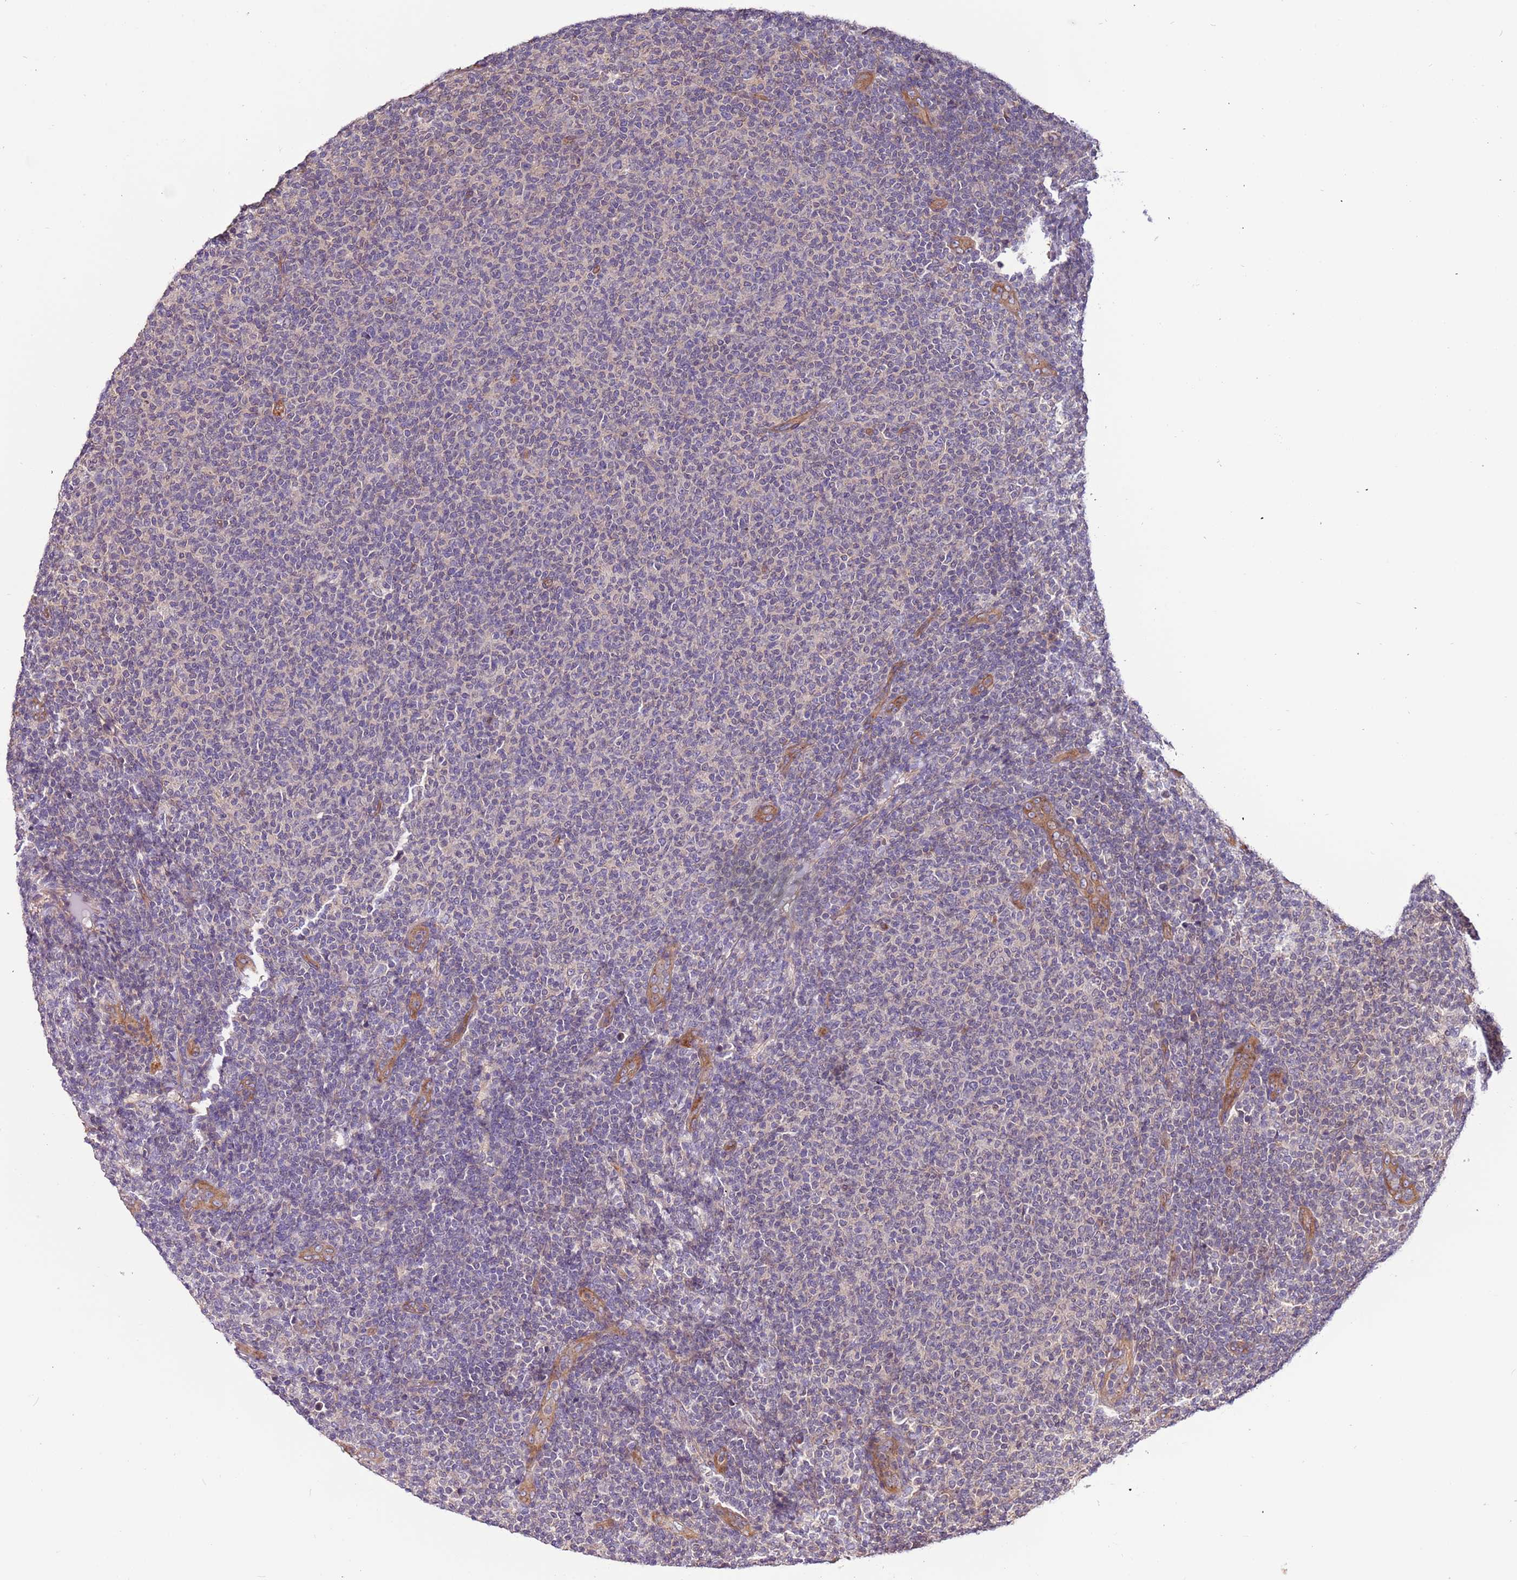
{"staining": {"intensity": "negative", "quantity": "none", "location": "none"}, "tissue": "lymphoma", "cell_type": "Tumor cells", "image_type": "cancer", "snomed": [{"axis": "morphology", "description": "Malignant lymphoma, non-Hodgkin's type, Low grade"}, {"axis": "topography", "description": "Lymph node"}], "caption": "DAB (3,3'-diaminobenzidine) immunohistochemical staining of low-grade malignant lymphoma, non-Hodgkin's type exhibits no significant positivity in tumor cells.", "gene": "LAMB4", "patient": {"sex": "male", "age": 66}}